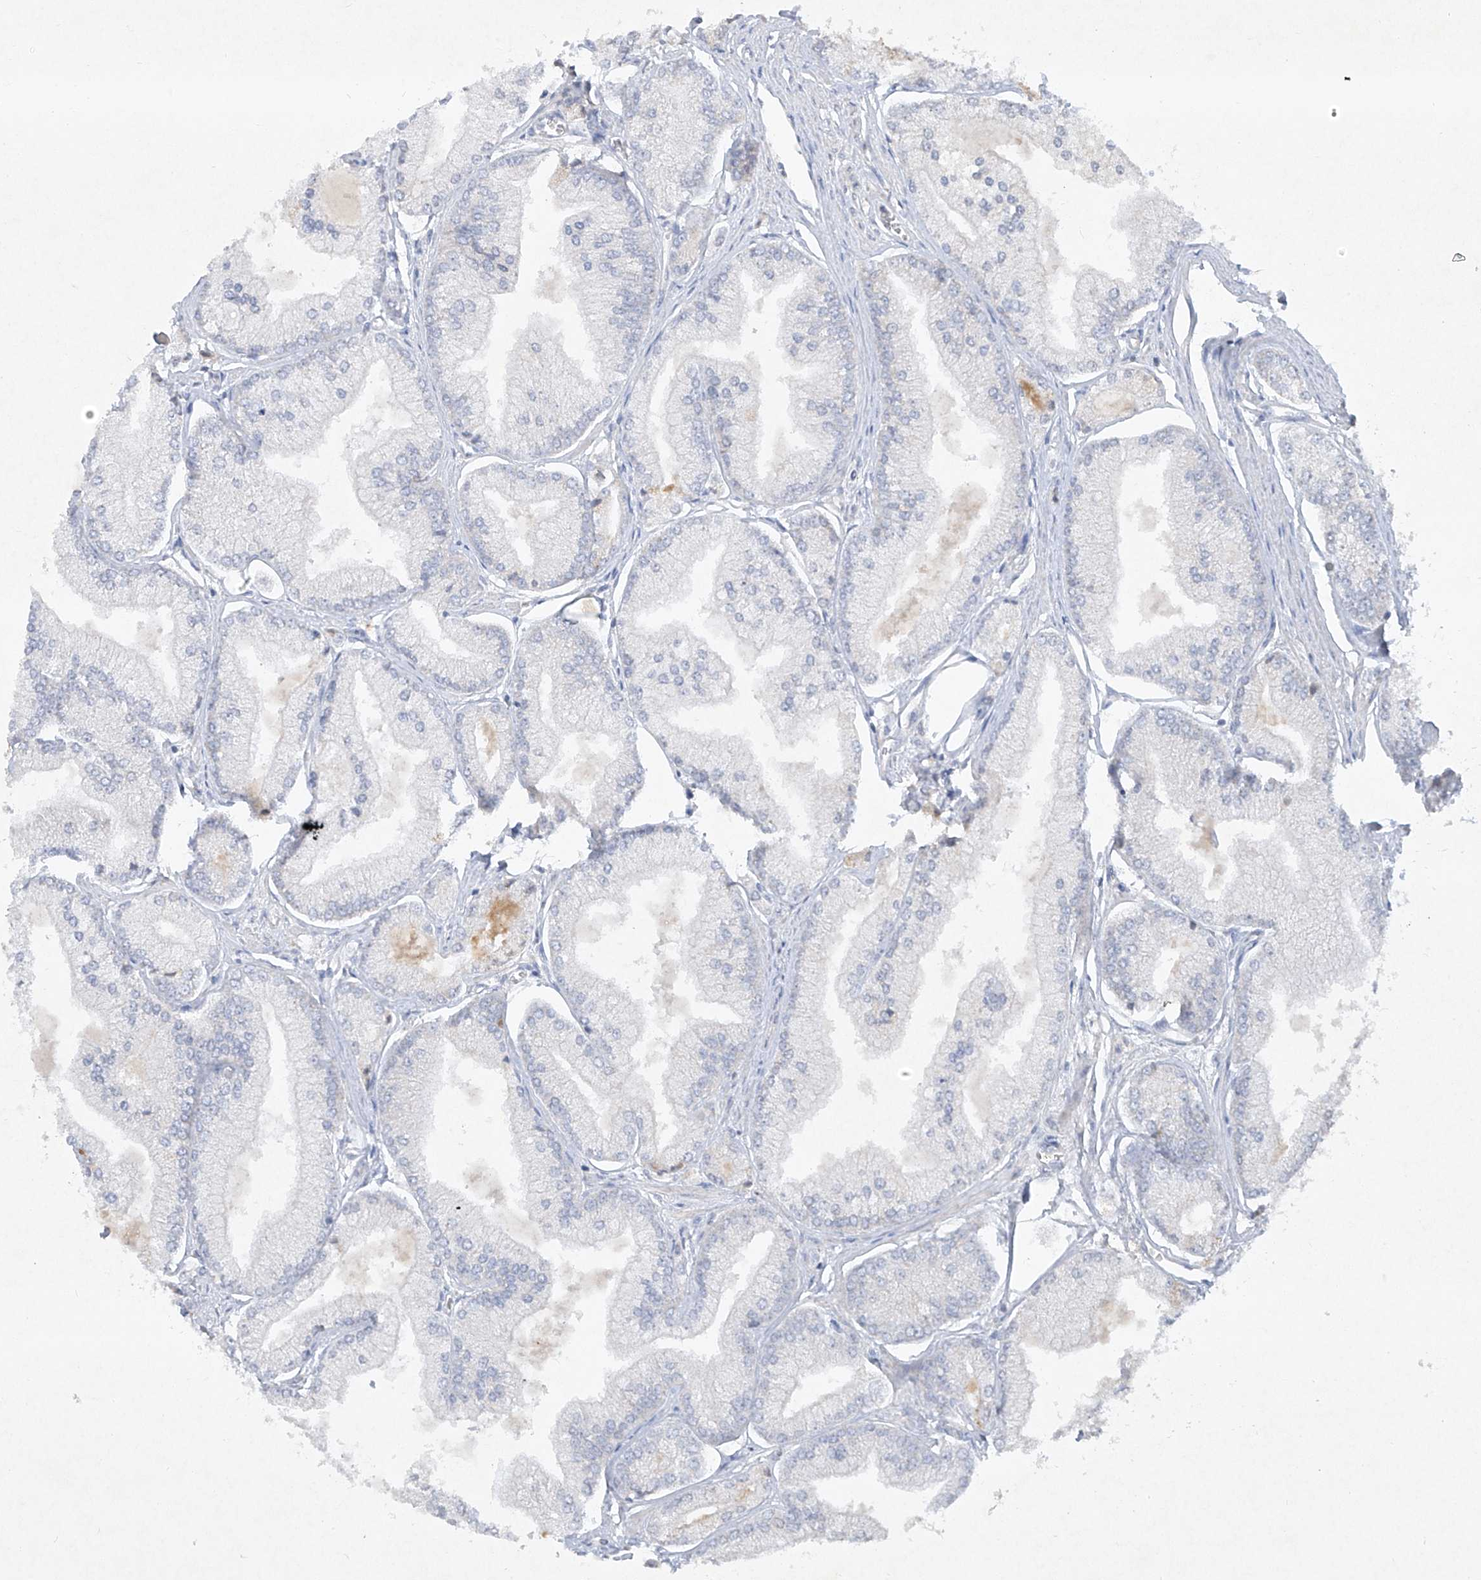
{"staining": {"intensity": "negative", "quantity": "none", "location": "none"}, "tissue": "prostate cancer", "cell_type": "Tumor cells", "image_type": "cancer", "snomed": [{"axis": "morphology", "description": "Adenocarcinoma, Low grade"}, {"axis": "topography", "description": "Prostate"}], "caption": "High magnification brightfield microscopy of prostate cancer (low-grade adenocarcinoma) stained with DAB (3,3'-diaminobenzidine) (brown) and counterstained with hematoxylin (blue): tumor cells show no significant positivity.", "gene": "HAS3", "patient": {"sex": "male", "age": 52}}